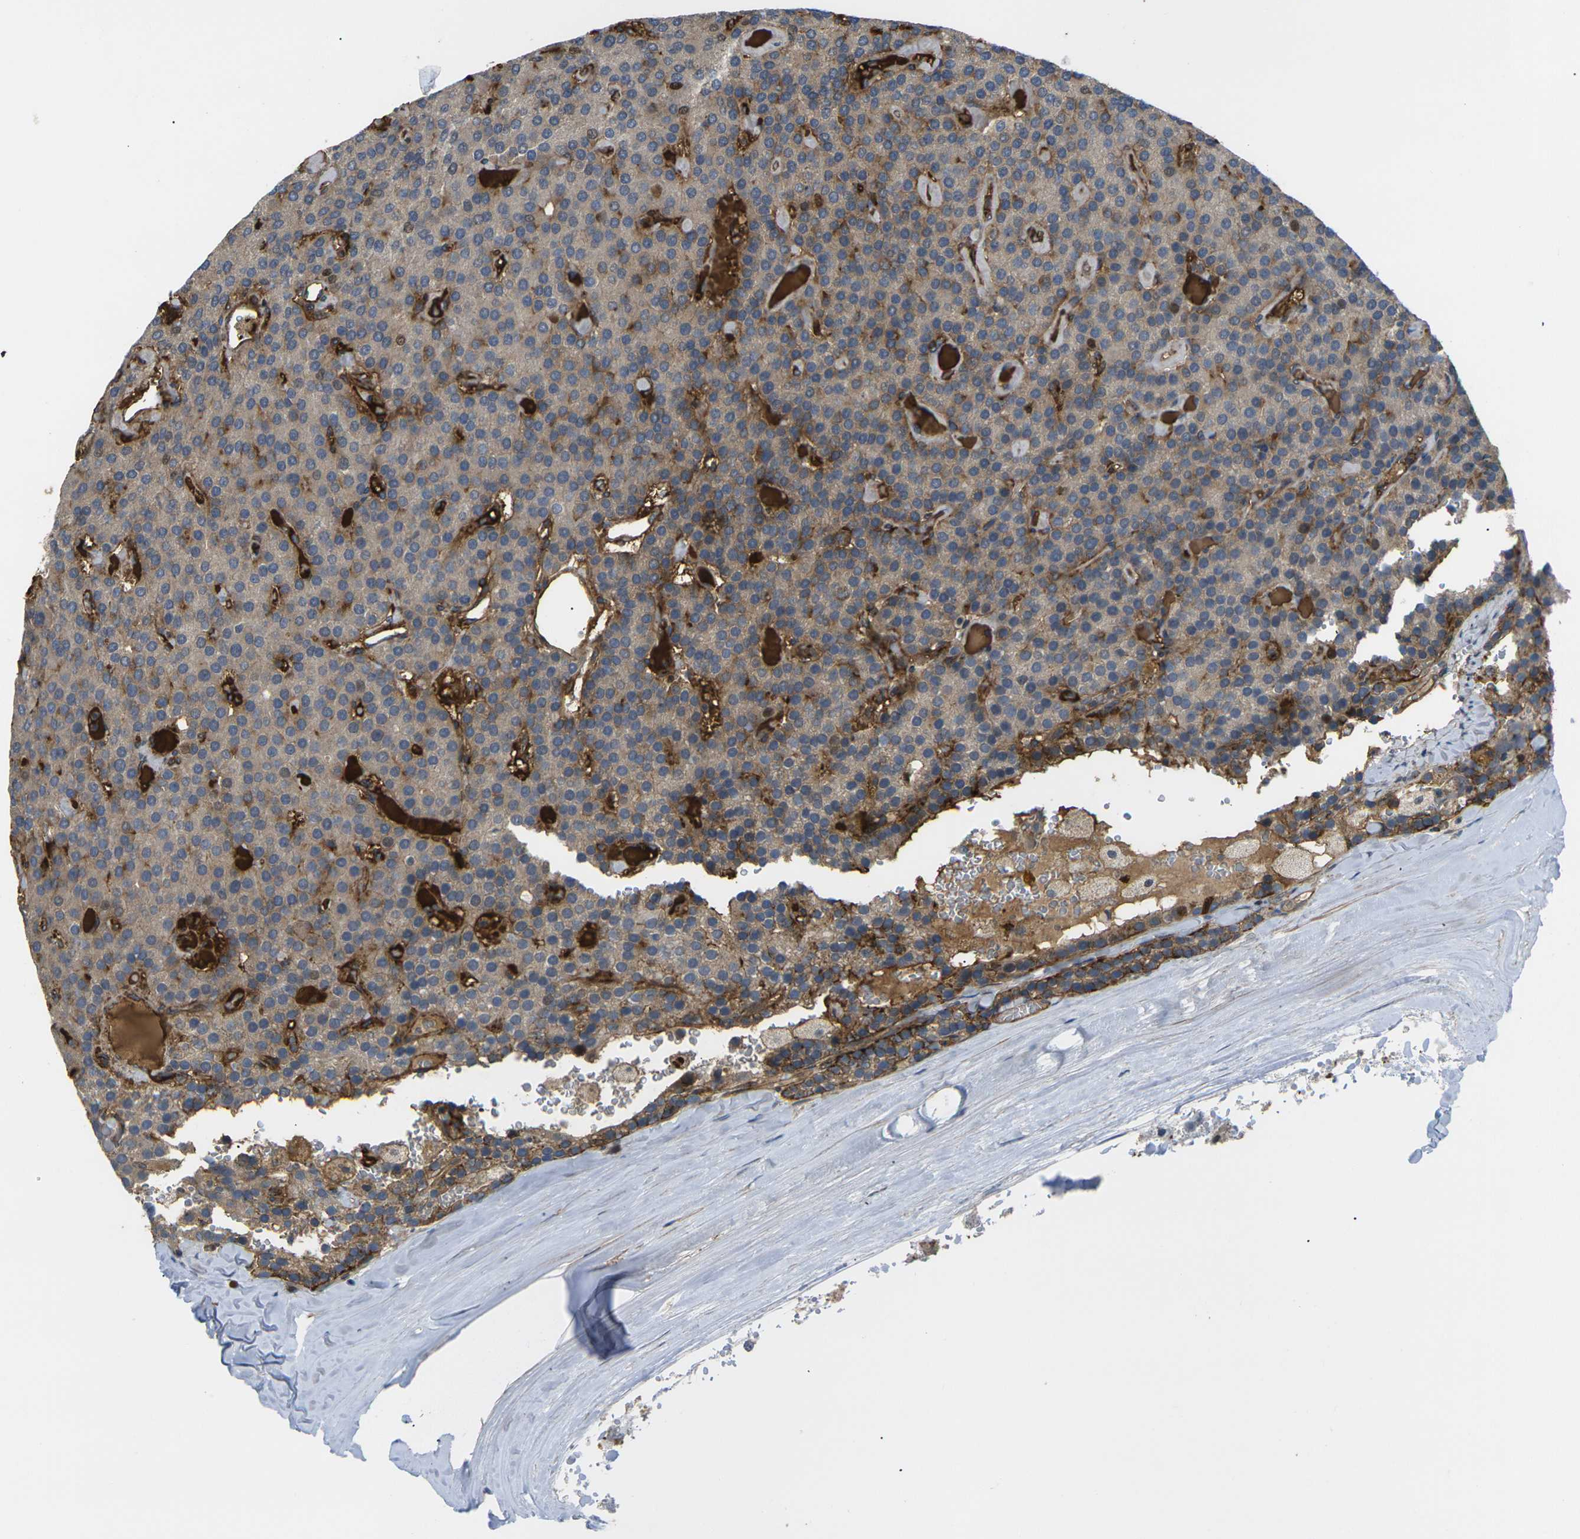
{"staining": {"intensity": "strong", "quantity": ">75%", "location": "cytoplasmic/membranous"}, "tissue": "parathyroid gland", "cell_type": "Glandular cells", "image_type": "normal", "snomed": [{"axis": "morphology", "description": "Normal tissue, NOS"}, {"axis": "morphology", "description": "Adenoma, NOS"}, {"axis": "topography", "description": "Parathyroid gland"}], "caption": "An immunohistochemistry histopathology image of benign tissue is shown. Protein staining in brown highlights strong cytoplasmic/membranous positivity in parathyroid gland within glandular cells. The protein of interest is shown in brown color, while the nuclei are stained blue.", "gene": "ECE1", "patient": {"sex": "female", "age": 86}}